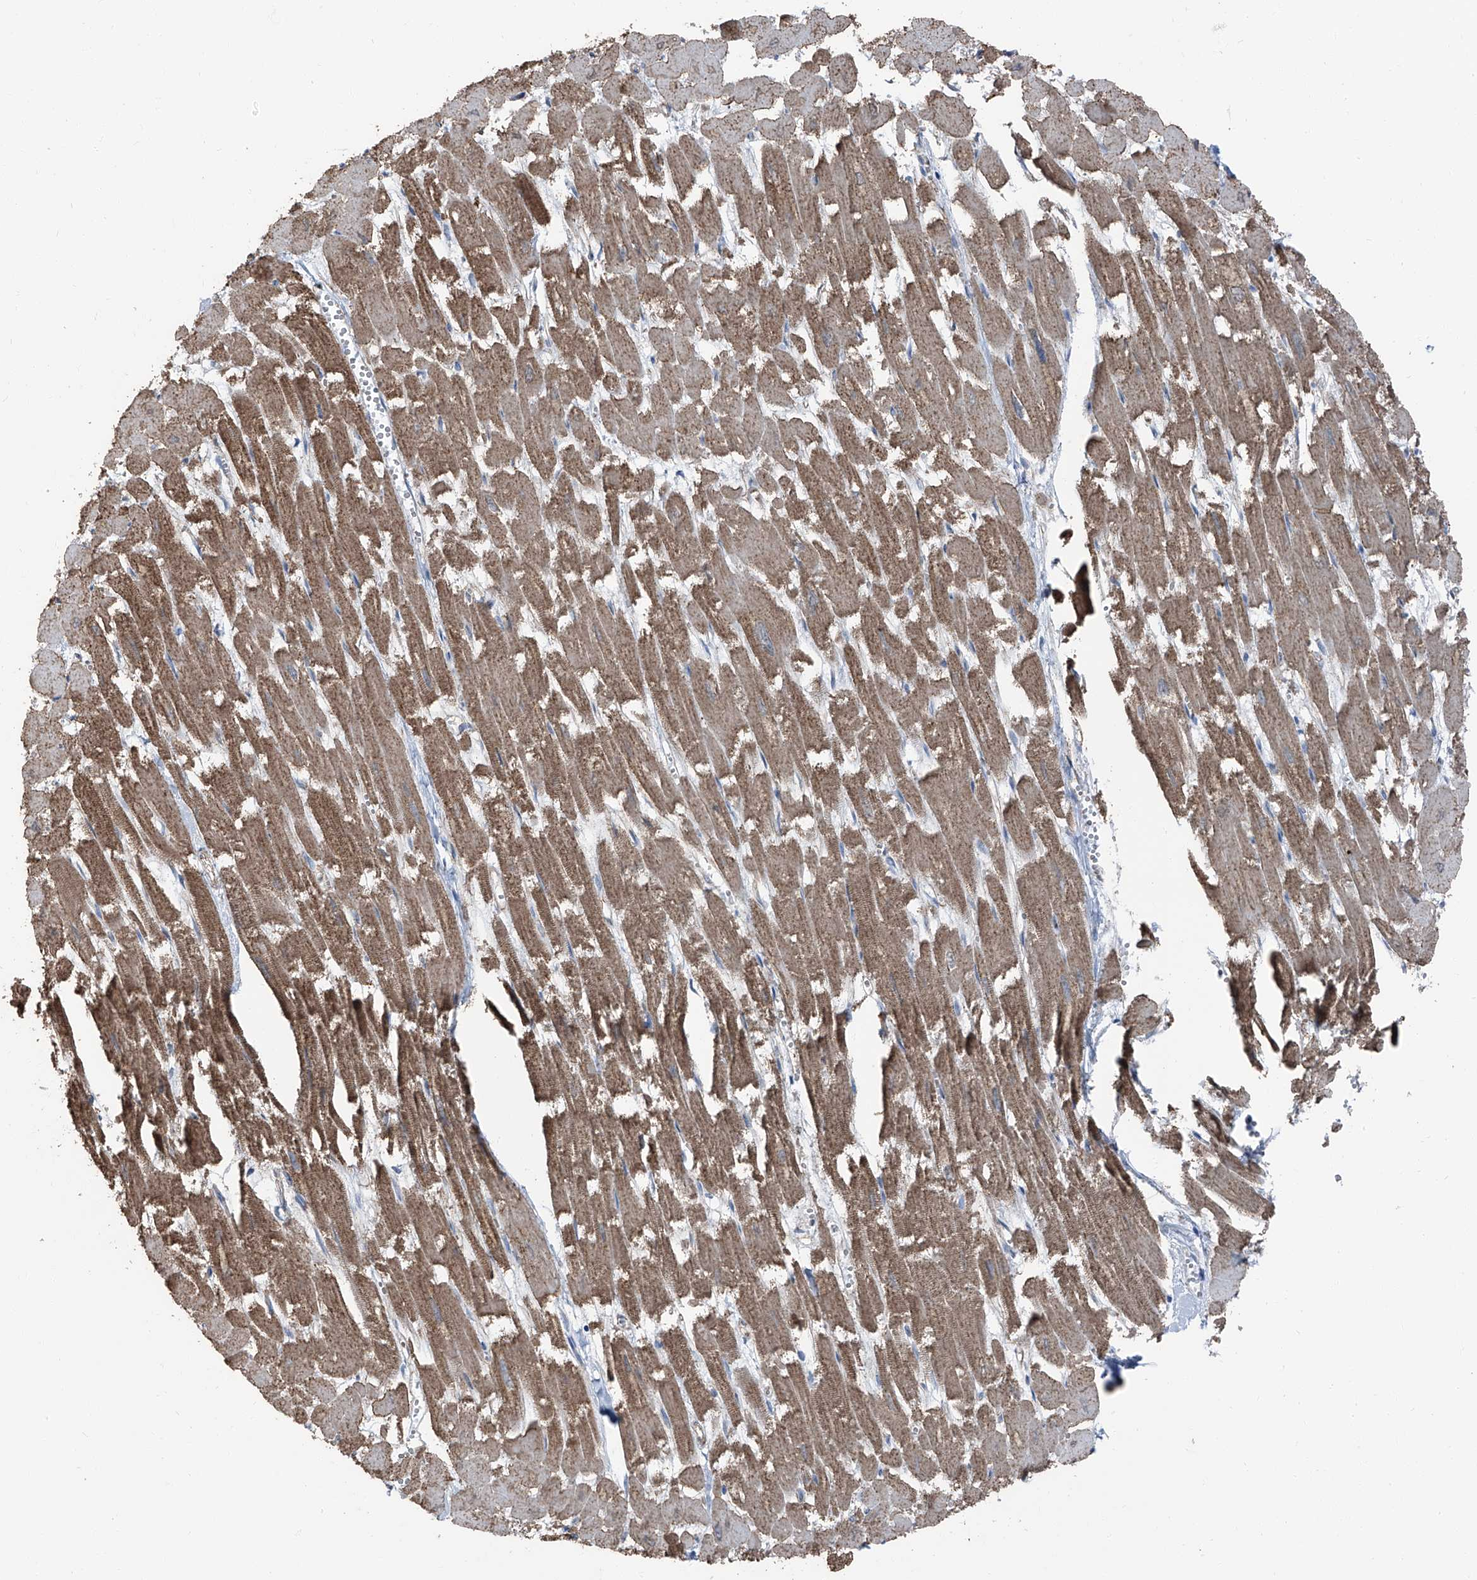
{"staining": {"intensity": "moderate", "quantity": "25%-75%", "location": "cytoplasmic/membranous"}, "tissue": "heart muscle", "cell_type": "Cardiomyocytes", "image_type": "normal", "snomed": [{"axis": "morphology", "description": "Normal tissue, NOS"}, {"axis": "topography", "description": "Heart"}], "caption": "Heart muscle stained for a protein (brown) reveals moderate cytoplasmic/membranous positive positivity in approximately 25%-75% of cardiomyocytes.", "gene": "GPR142", "patient": {"sex": "male", "age": 54}}